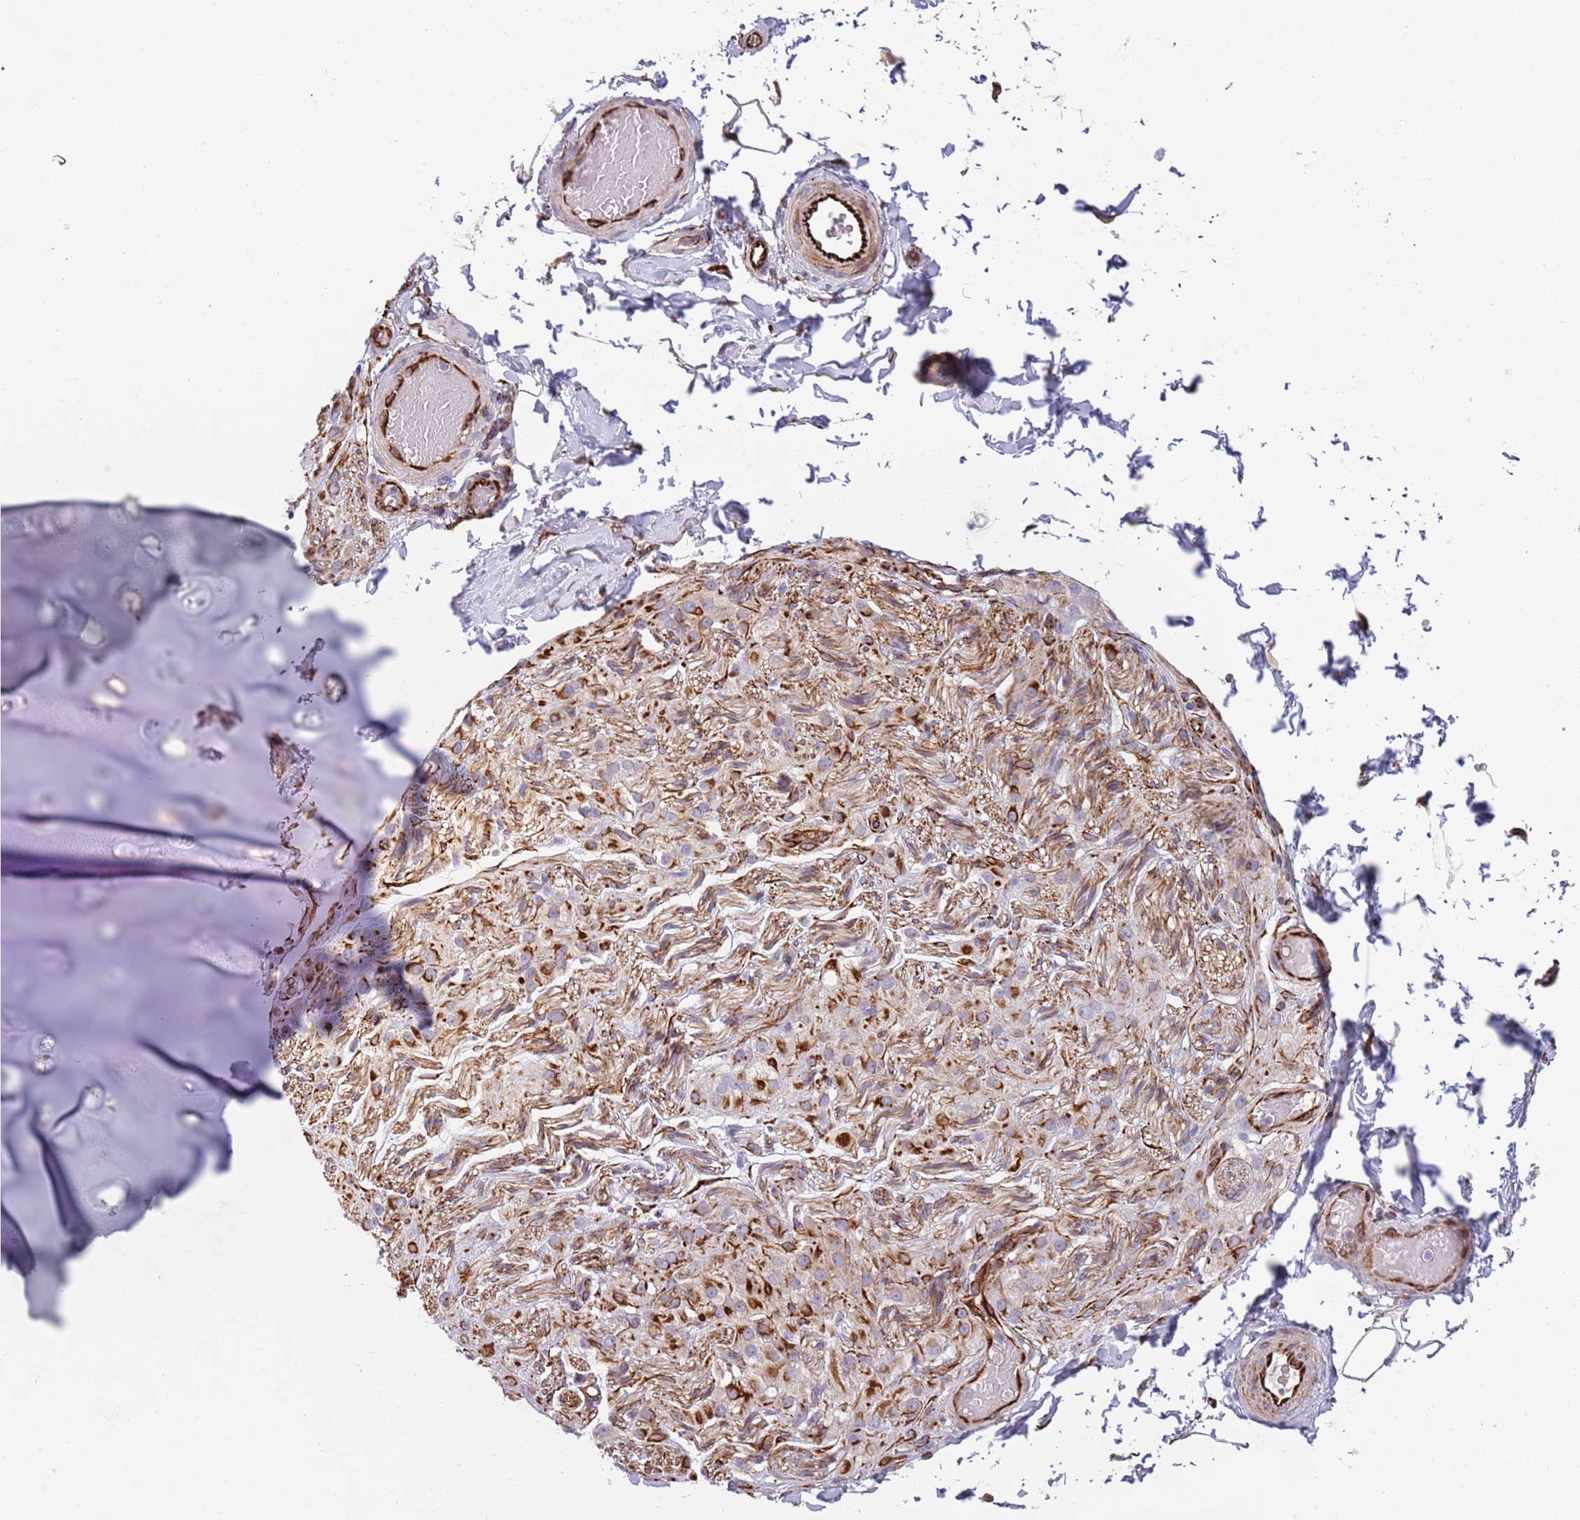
{"staining": {"intensity": "negative", "quantity": "none", "location": "none"}, "tissue": "adipose tissue", "cell_type": "Adipocytes", "image_type": "normal", "snomed": [{"axis": "morphology", "description": "Normal tissue, NOS"}, {"axis": "topography", "description": "Soft tissue"}, {"axis": "topography", "description": "Vascular tissue"}, {"axis": "topography", "description": "Peripheral nerve tissue"}], "caption": "A high-resolution micrograph shows immunohistochemistry (IHC) staining of normal adipose tissue, which exhibits no significant positivity in adipocytes.", "gene": "MOGAT1", "patient": {"sex": "male", "age": 32}}